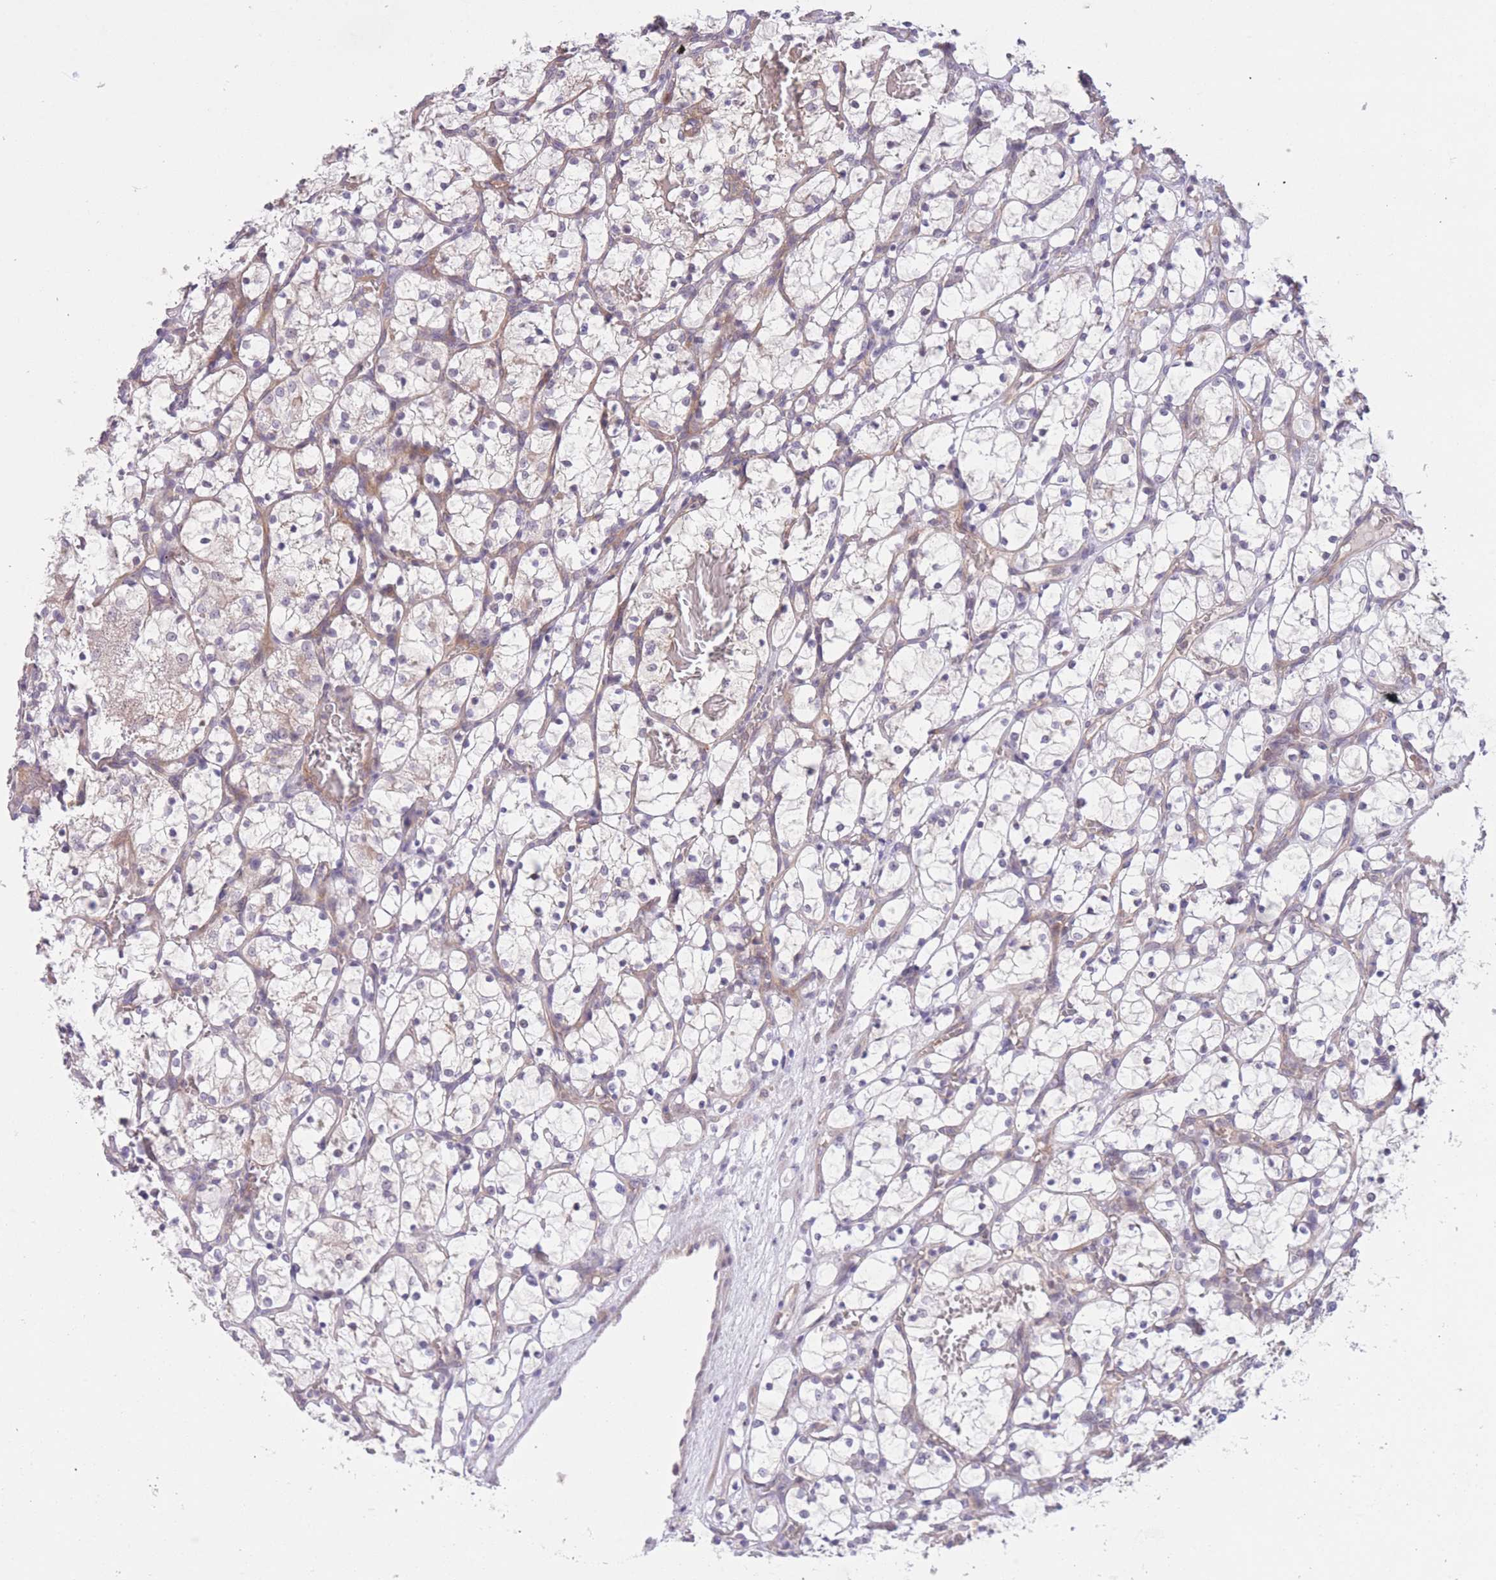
{"staining": {"intensity": "negative", "quantity": "none", "location": "none"}, "tissue": "renal cancer", "cell_type": "Tumor cells", "image_type": "cancer", "snomed": [{"axis": "morphology", "description": "Adenocarcinoma, NOS"}, {"axis": "topography", "description": "Kidney"}], "caption": "This photomicrograph is of adenocarcinoma (renal) stained with immunohistochemistry to label a protein in brown with the nuclei are counter-stained blue. There is no staining in tumor cells.", "gene": "FUT5", "patient": {"sex": "female", "age": 69}}